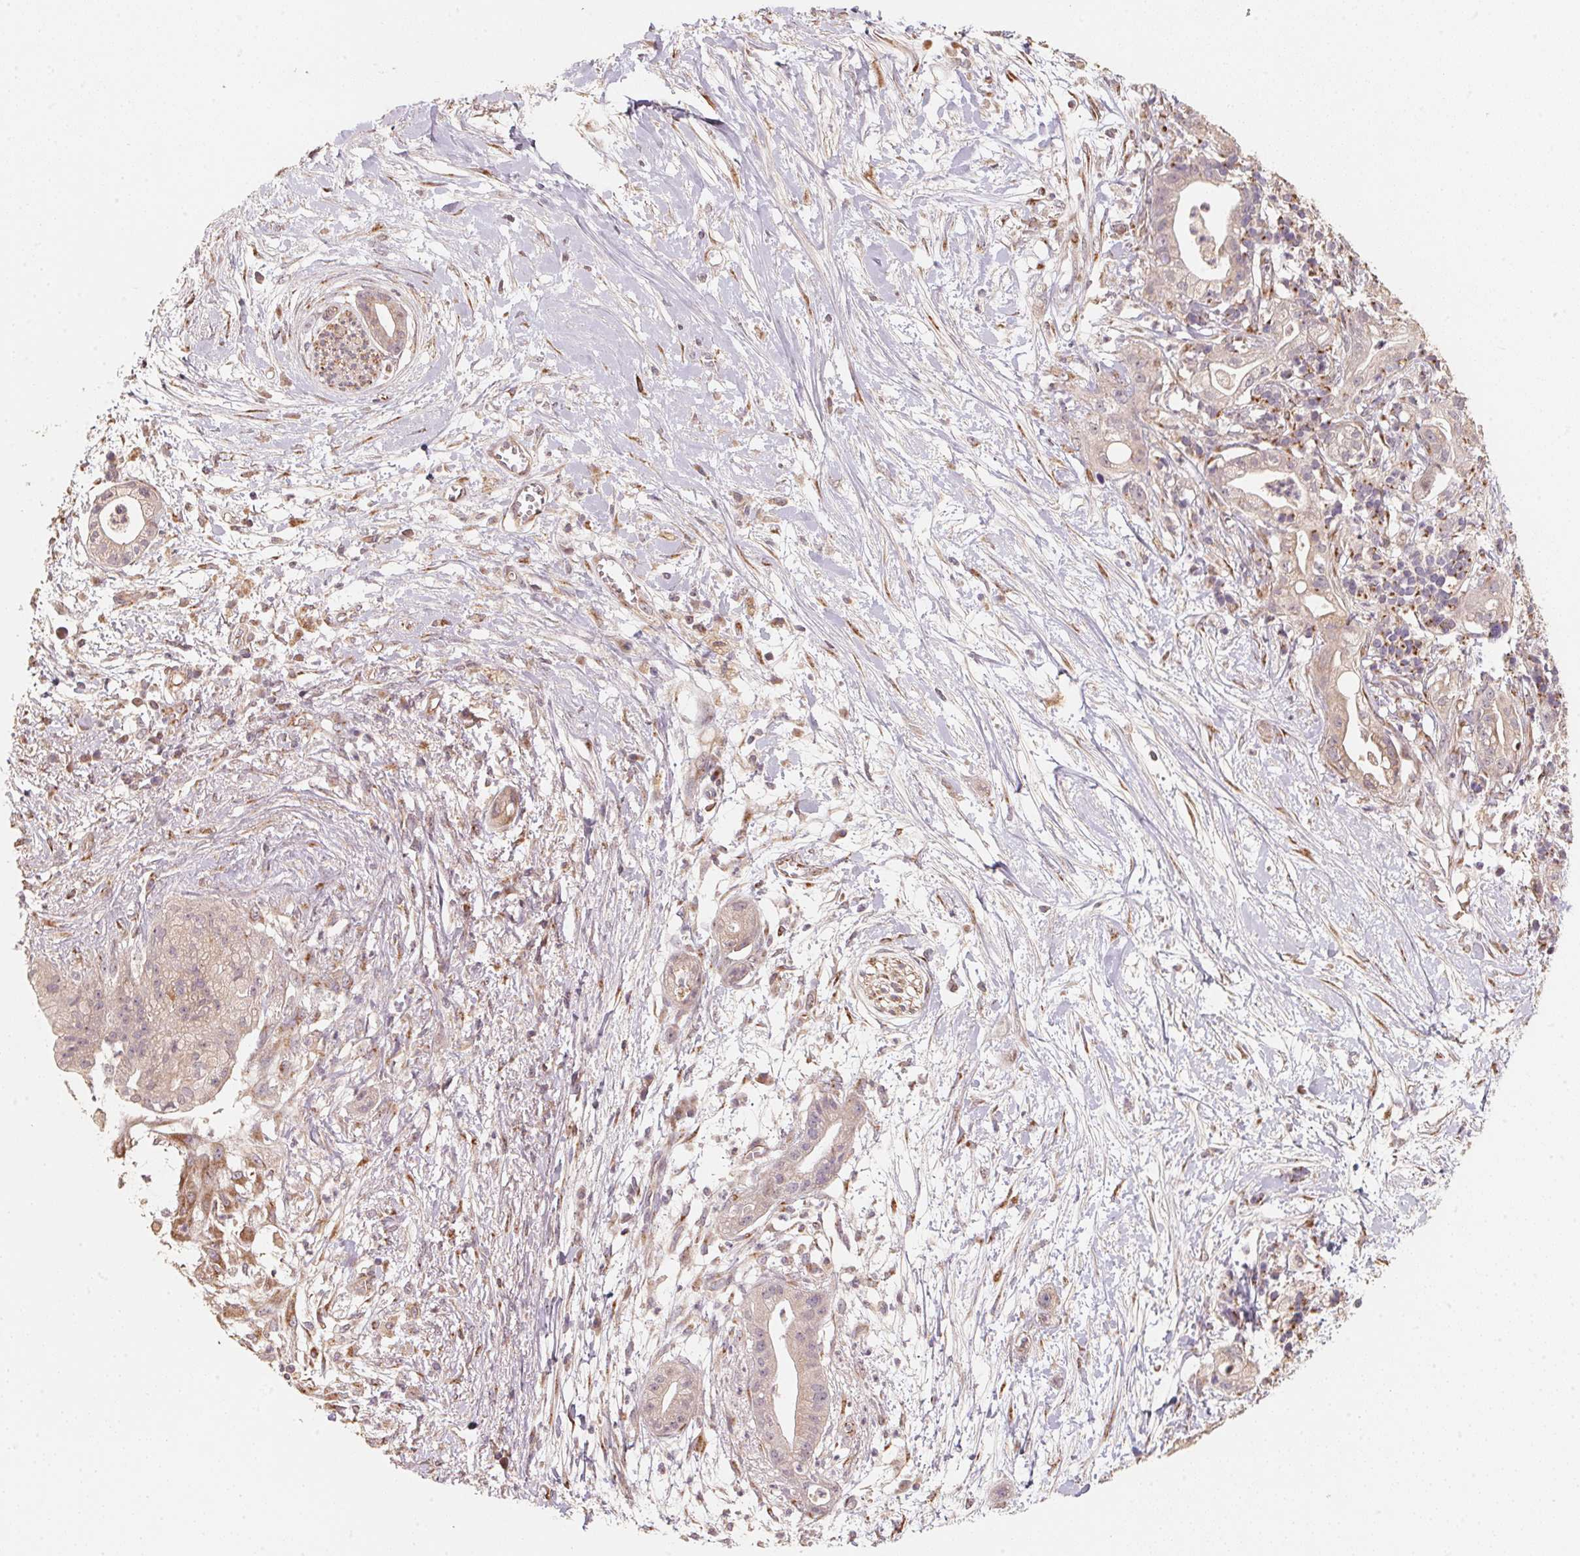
{"staining": {"intensity": "weak", "quantity": "25%-75%", "location": "cytoplasmic/membranous"}, "tissue": "pancreatic cancer", "cell_type": "Tumor cells", "image_type": "cancer", "snomed": [{"axis": "morphology", "description": "Normal tissue, NOS"}, {"axis": "morphology", "description": "Adenocarcinoma, NOS"}, {"axis": "topography", "description": "Lymph node"}, {"axis": "topography", "description": "Pancreas"}], "caption": "The photomicrograph reveals staining of adenocarcinoma (pancreatic), revealing weak cytoplasmic/membranous protein positivity (brown color) within tumor cells.", "gene": "TSPAN12", "patient": {"sex": "female", "age": 58}}